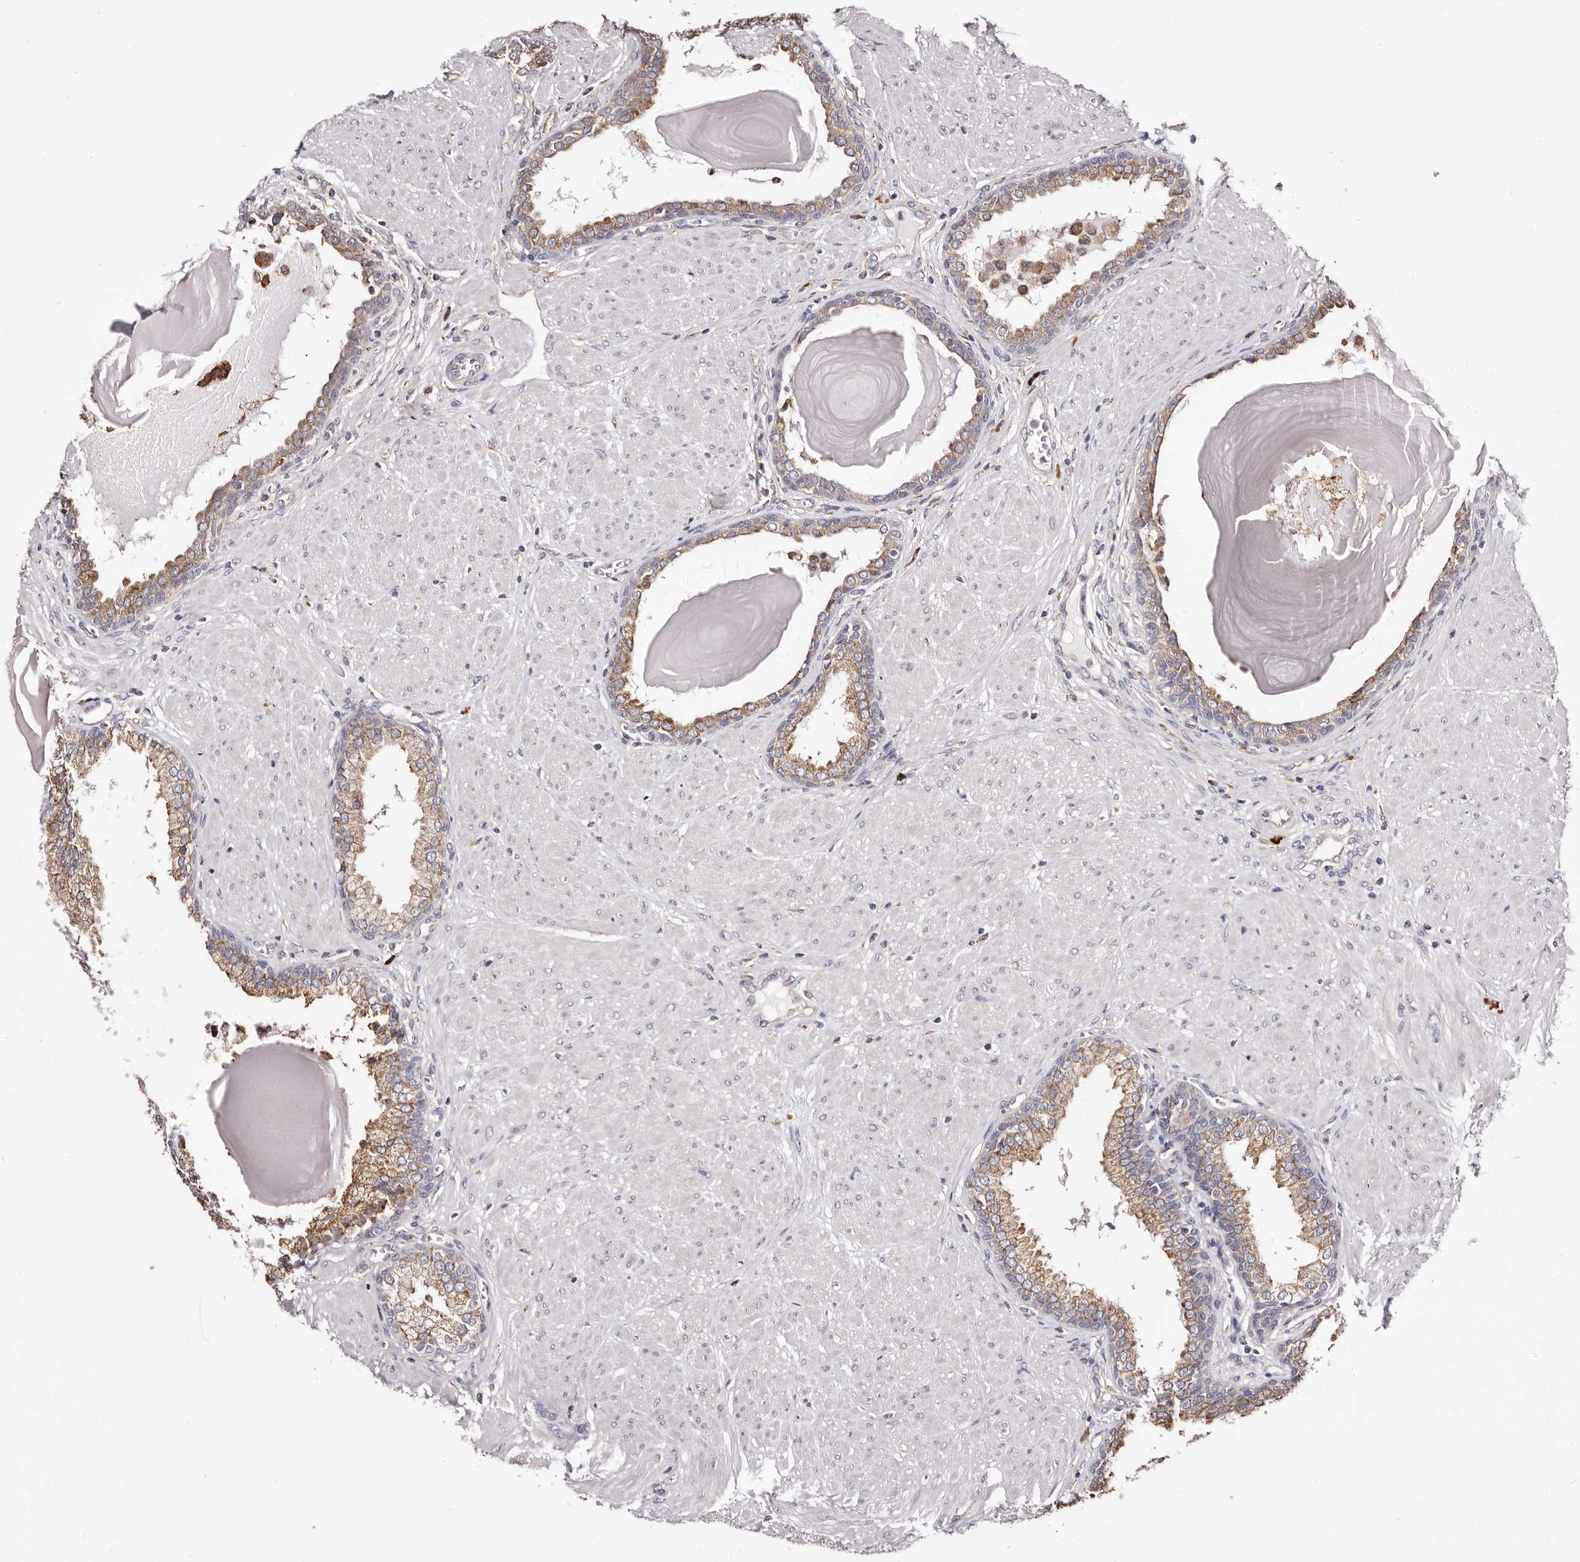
{"staining": {"intensity": "moderate", "quantity": "25%-75%", "location": "cytoplasmic/membranous"}, "tissue": "prostate", "cell_type": "Glandular cells", "image_type": "normal", "snomed": [{"axis": "morphology", "description": "Normal tissue, NOS"}, {"axis": "topography", "description": "Prostate"}], "caption": "About 25%-75% of glandular cells in normal human prostate display moderate cytoplasmic/membranous protein positivity as visualized by brown immunohistochemical staining.", "gene": "ACBD6", "patient": {"sex": "male", "age": 51}}